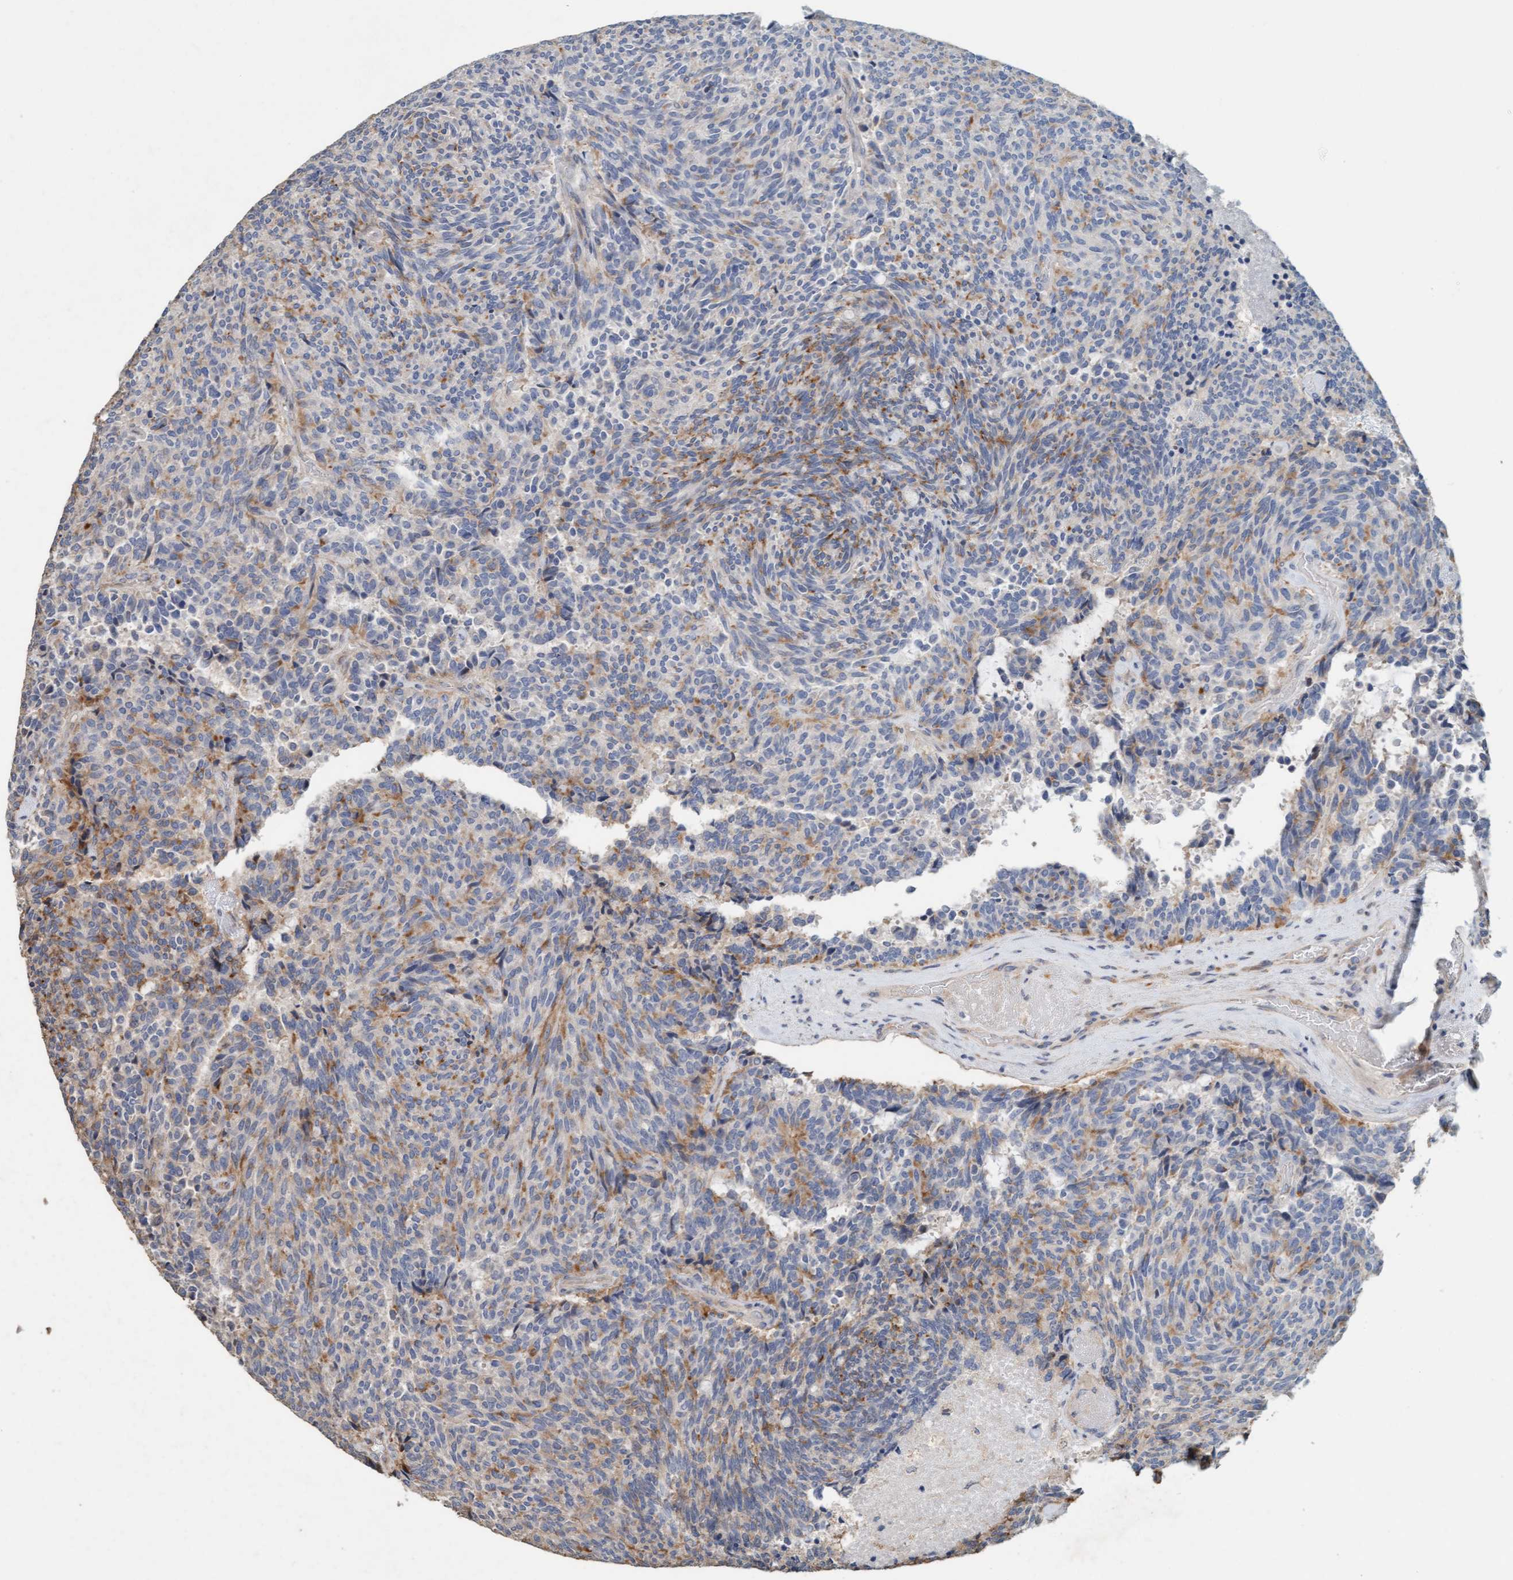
{"staining": {"intensity": "weak", "quantity": "<25%", "location": "cytoplasmic/membranous"}, "tissue": "carcinoid", "cell_type": "Tumor cells", "image_type": "cancer", "snomed": [{"axis": "morphology", "description": "Carcinoid, malignant, NOS"}, {"axis": "topography", "description": "Pancreas"}], "caption": "Immunohistochemistry image of human carcinoid (malignant) stained for a protein (brown), which exhibits no expression in tumor cells.", "gene": "LONRF1", "patient": {"sex": "female", "age": 54}}